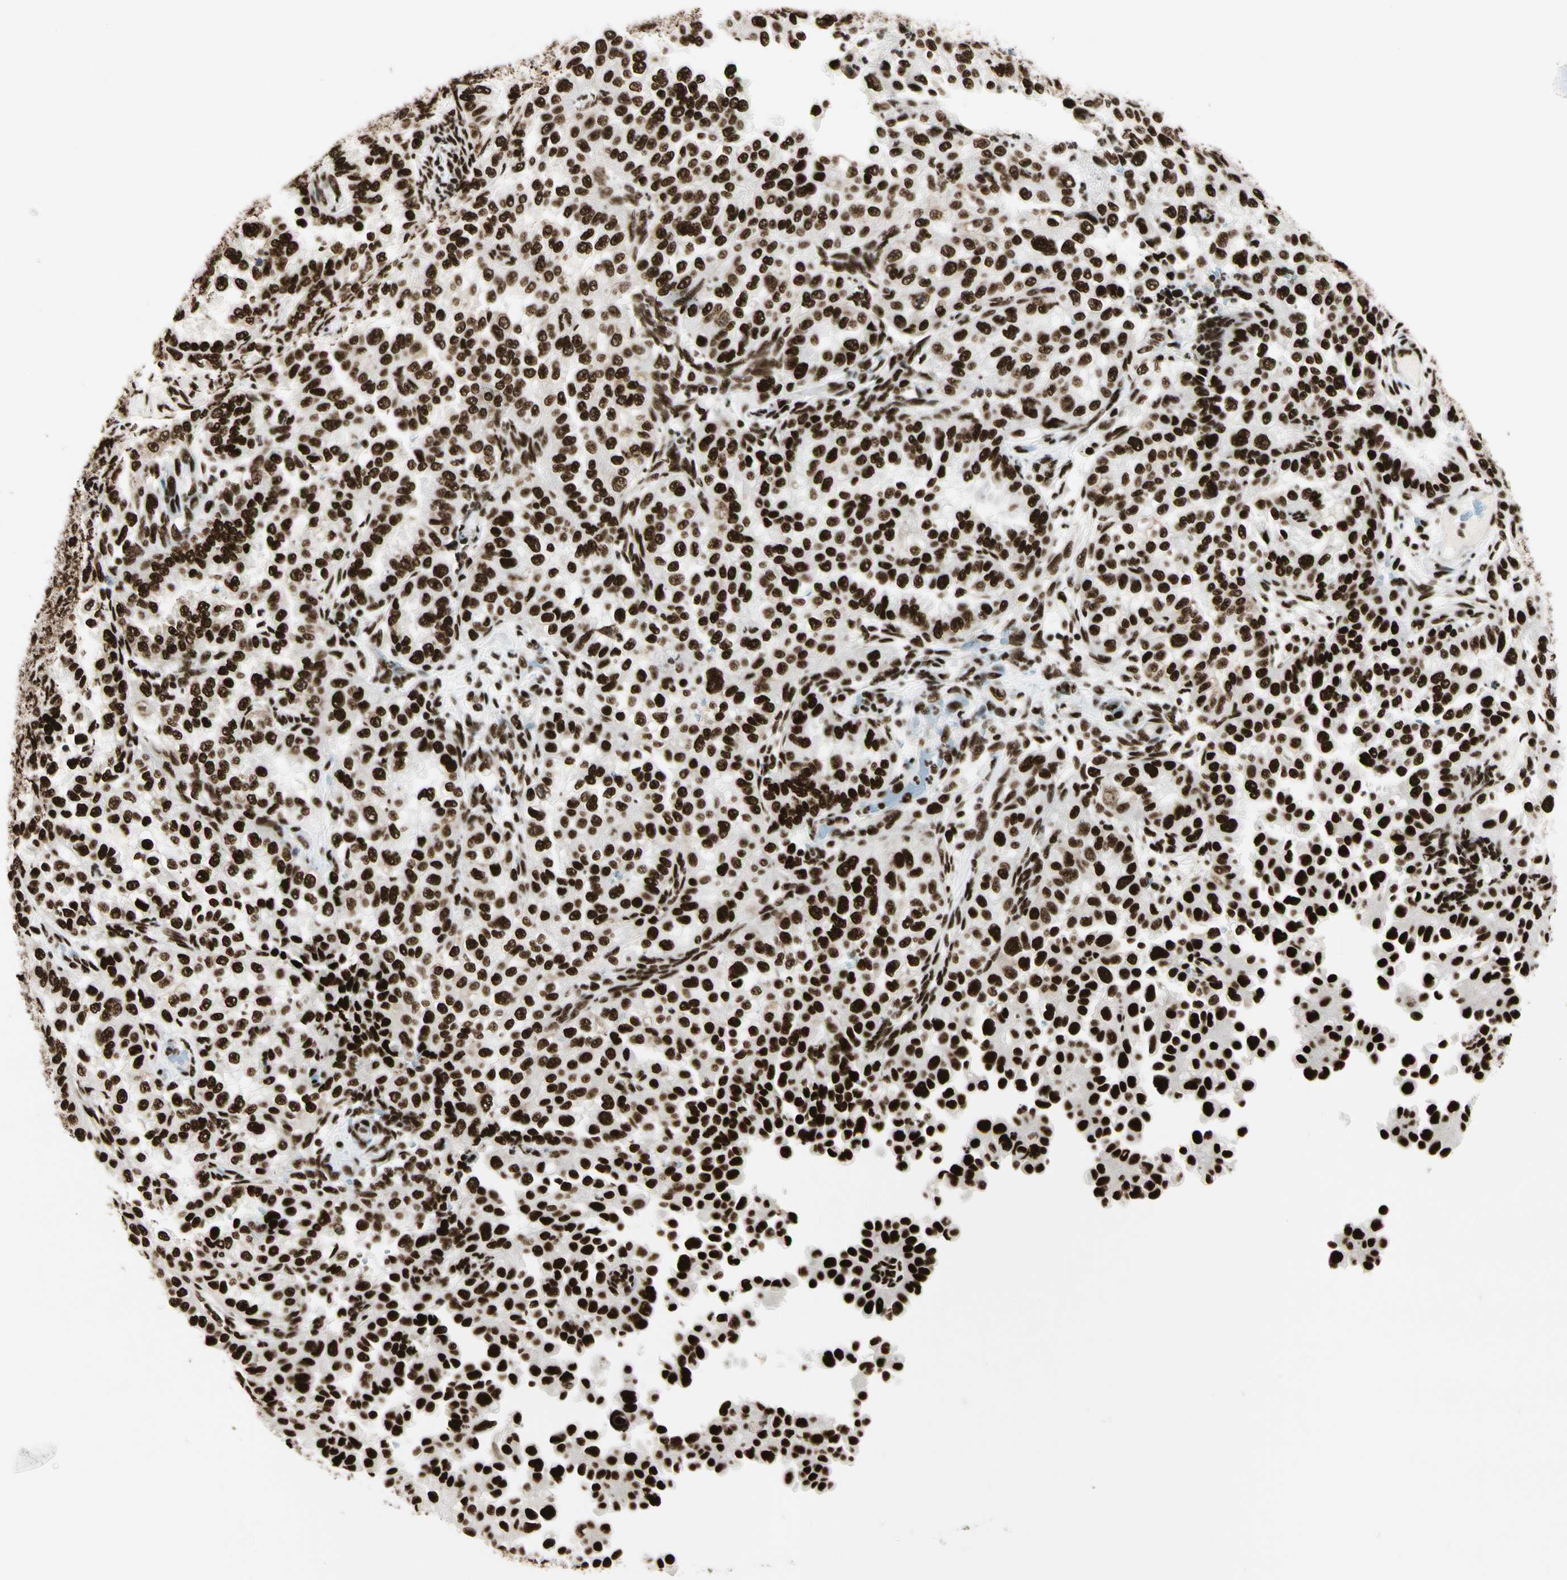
{"staining": {"intensity": "strong", "quantity": ">75%", "location": "nuclear"}, "tissue": "endometrial cancer", "cell_type": "Tumor cells", "image_type": "cancer", "snomed": [{"axis": "morphology", "description": "Adenocarcinoma, NOS"}, {"axis": "topography", "description": "Endometrium"}], "caption": "A high amount of strong nuclear staining is seen in about >75% of tumor cells in endometrial cancer tissue.", "gene": "CCAR1", "patient": {"sex": "female", "age": 85}}